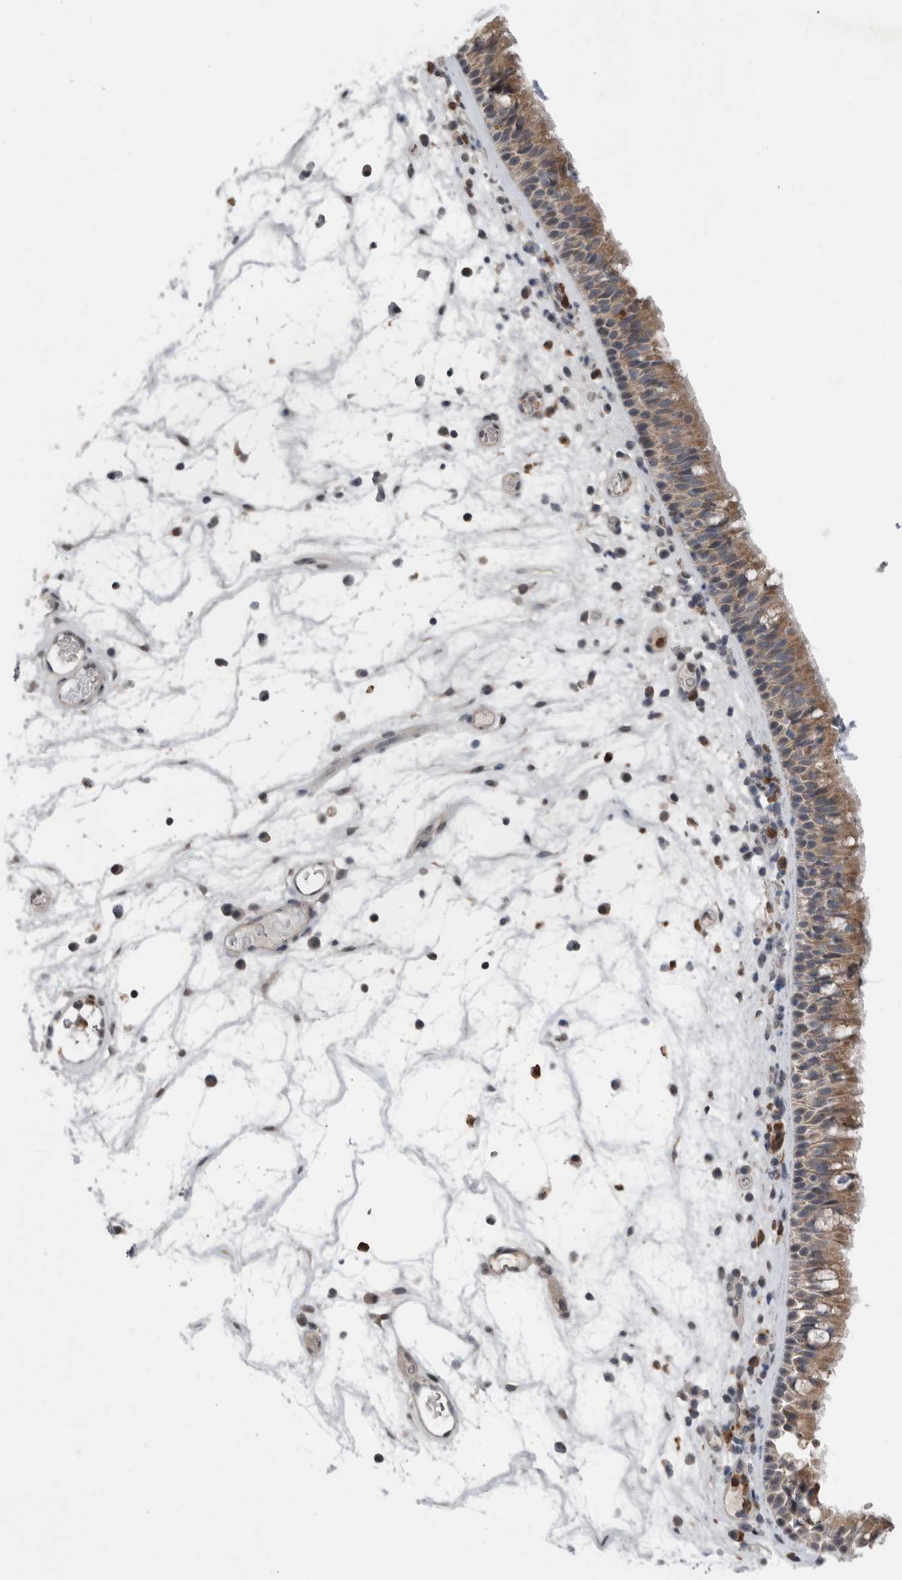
{"staining": {"intensity": "moderate", "quantity": ">75%", "location": "cytoplasmic/membranous"}, "tissue": "nasopharynx", "cell_type": "Respiratory epithelial cells", "image_type": "normal", "snomed": [{"axis": "morphology", "description": "Normal tissue, NOS"}, {"axis": "morphology", "description": "Inflammation, NOS"}, {"axis": "morphology", "description": "Malignant melanoma, Metastatic site"}, {"axis": "topography", "description": "Nasopharynx"}], "caption": "Protein staining shows moderate cytoplasmic/membranous expression in about >75% of respiratory epithelial cells in benign nasopharynx. (Brightfield microscopy of DAB IHC at high magnification).", "gene": "SCP2", "patient": {"sex": "male", "age": 70}}